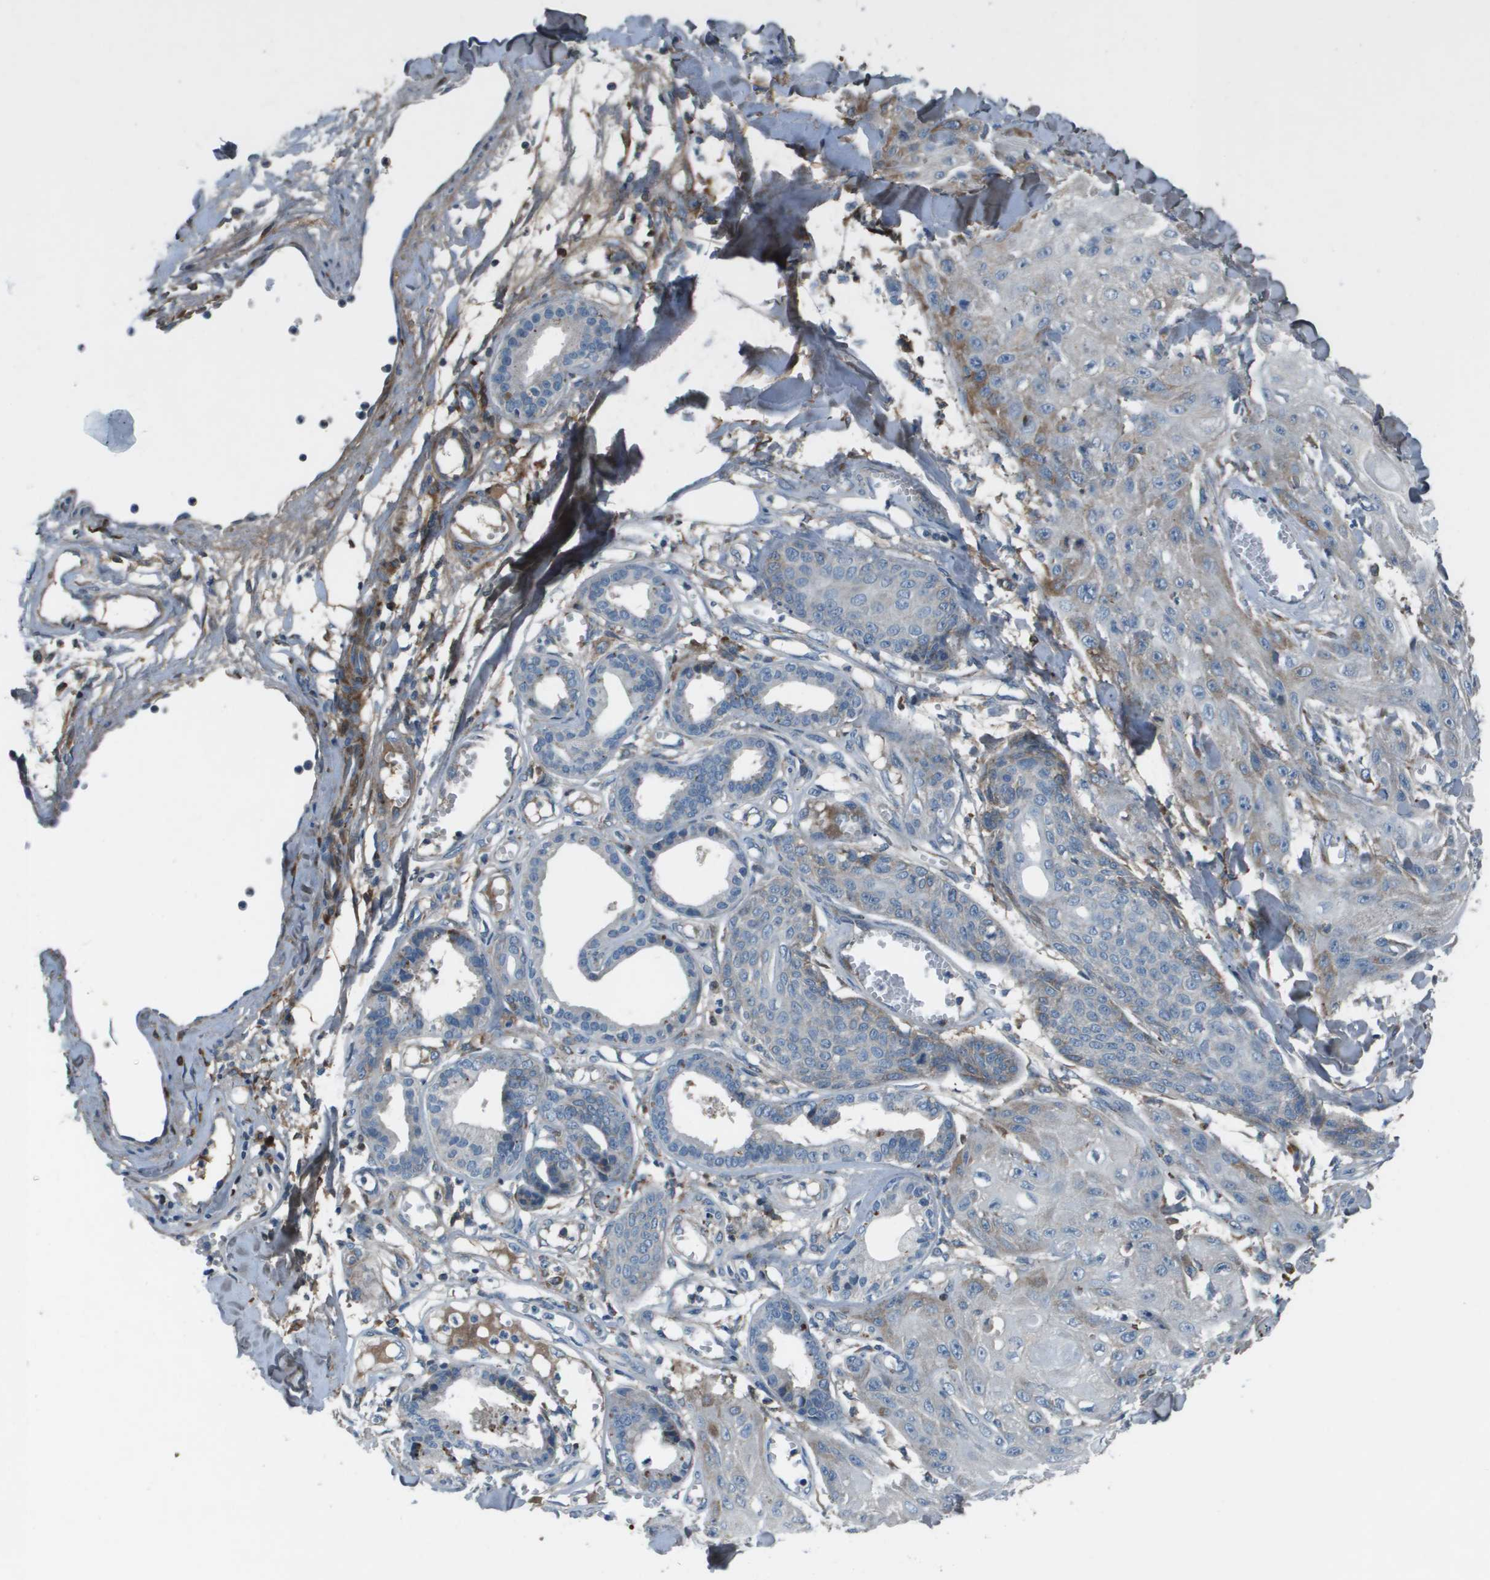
{"staining": {"intensity": "weak", "quantity": "<25%", "location": "cytoplasmic/membranous"}, "tissue": "skin cancer", "cell_type": "Tumor cells", "image_type": "cancer", "snomed": [{"axis": "morphology", "description": "Squamous cell carcinoma, NOS"}, {"axis": "topography", "description": "Skin"}], "caption": "Protein analysis of skin squamous cell carcinoma shows no significant expression in tumor cells. Brightfield microscopy of immunohistochemistry stained with DAB (brown) and hematoxylin (blue), captured at high magnification.", "gene": "PCOLCE", "patient": {"sex": "male", "age": 74}}